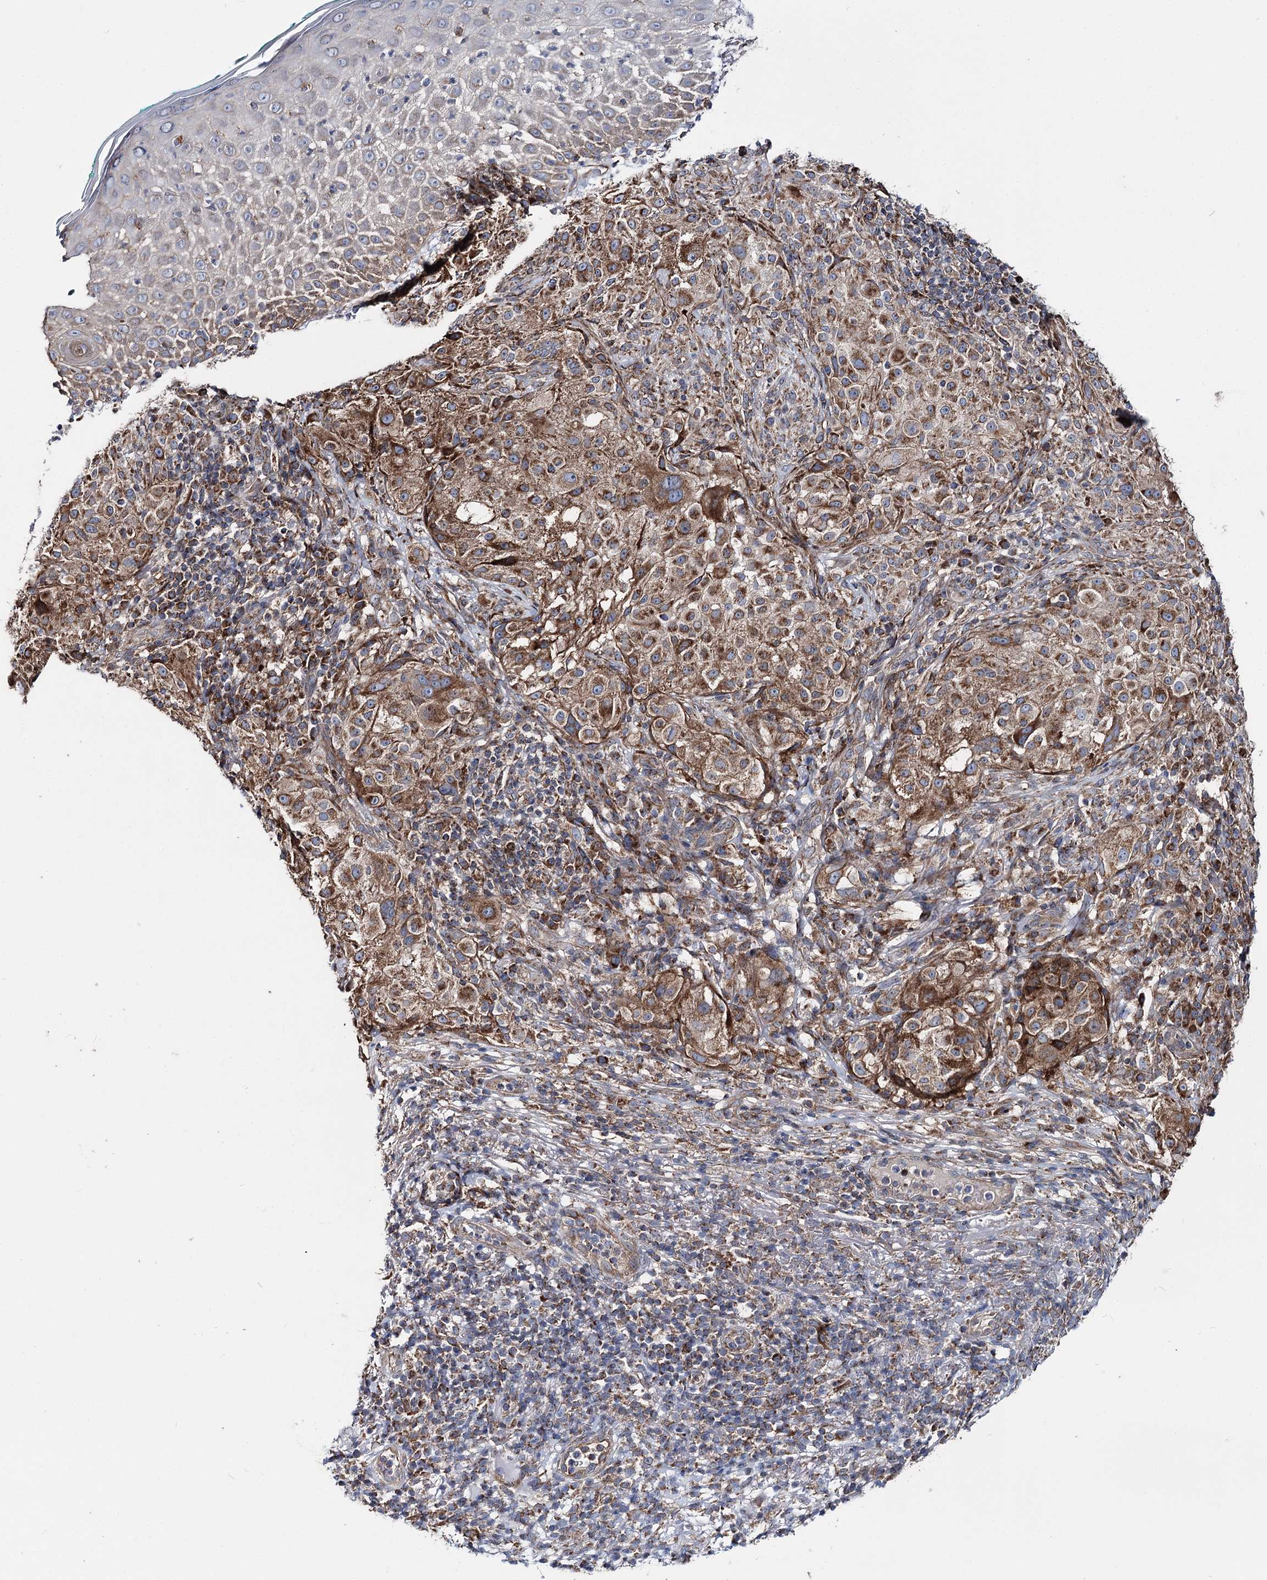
{"staining": {"intensity": "strong", "quantity": ">75%", "location": "cytoplasmic/membranous"}, "tissue": "melanoma", "cell_type": "Tumor cells", "image_type": "cancer", "snomed": [{"axis": "morphology", "description": "Necrosis, NOS"}, {"axis": "morphology", "description": "Malignant melanoma, NOS"}, {"axis": "topography", "description": "Skin"}], "caption": "A photomicrograph of human melanoma stained for a protein displays strong cytoplasmic/membranous brown staining in tumor cells.", "gene": "MSANTD2", "patient": {"sex": "female", "age": 87}}